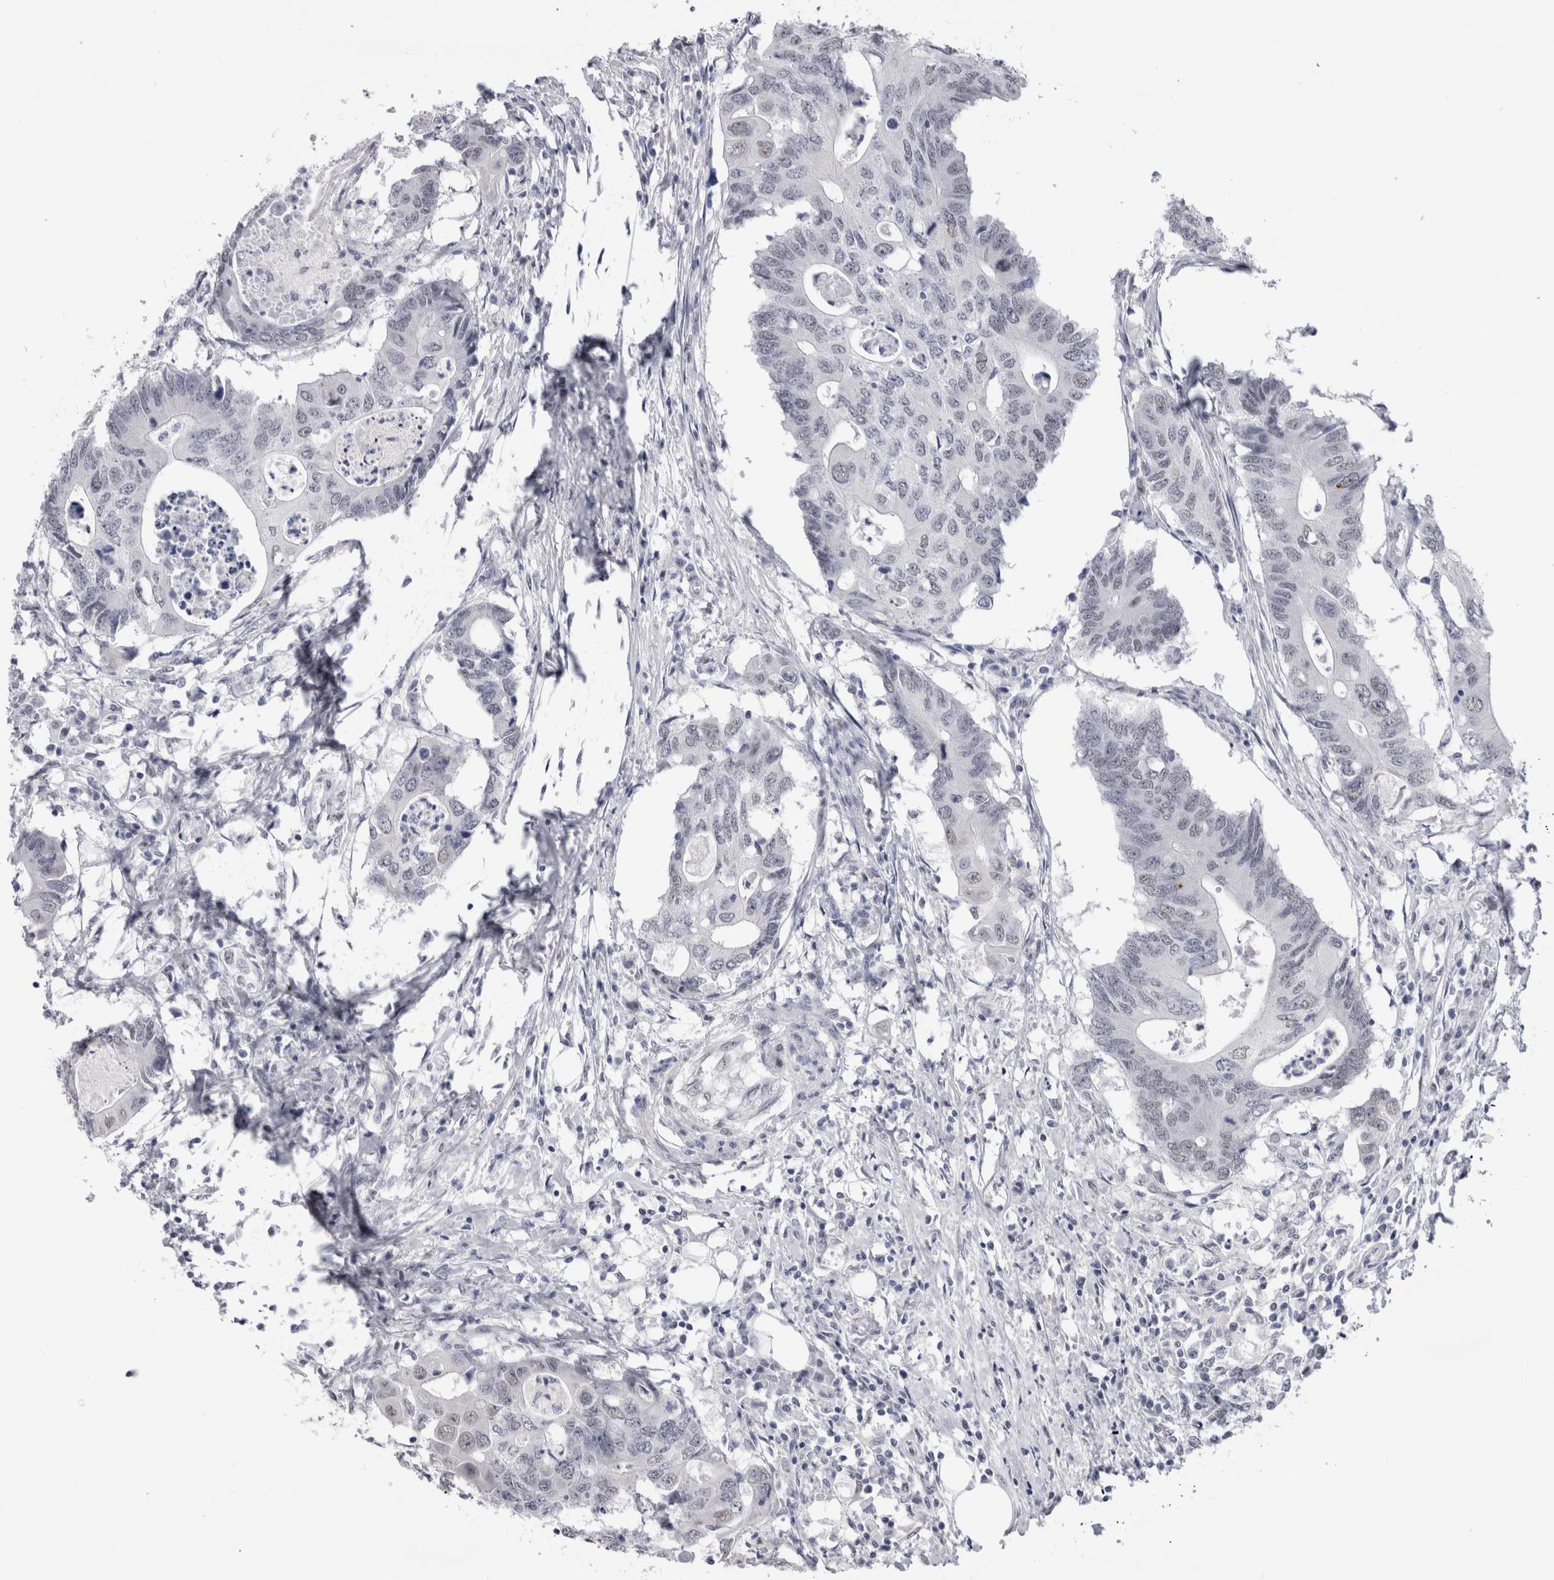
{"staining": {"intensity": "negative", "quantity": "none", "location": "none"}, "tissue": "colorectal cancer", "cell_type": "Tumor cells", "image_type": "cancer", "snomed": [{"axis": "morphology", "description": "Adenocarcinoma, NOS"}, {"axis": "topography", "description": "Colon"}], "caption": "Tumor cells are negative for protein expression in human colorectal adenocarcinoma. (IHC, brightfield microscopy, high magnification).", "gene": "RBM6", "patient": {"sex": "male", "age": 71}}